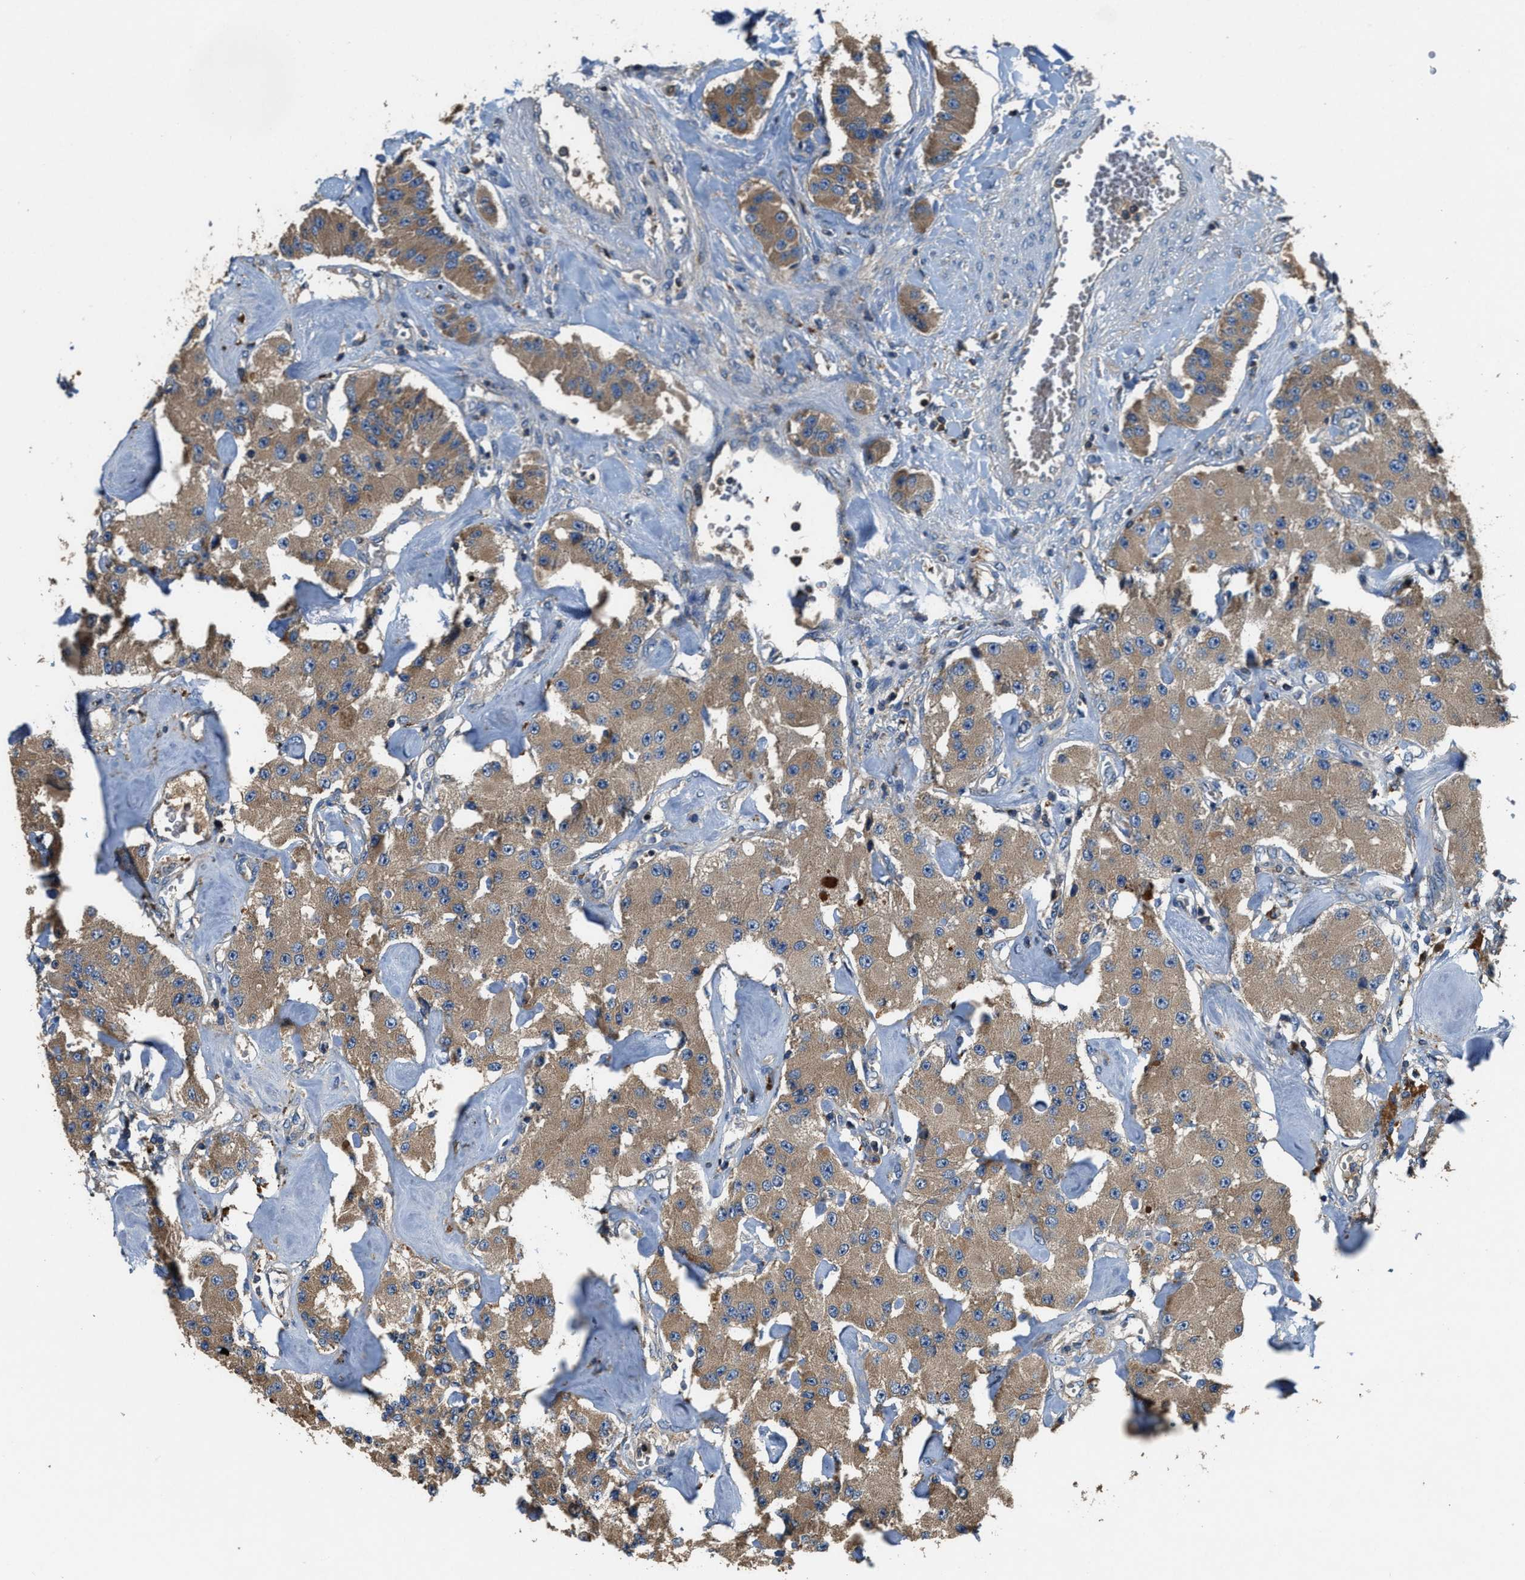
{"staining": {"intensity": "moderate", "quantity": ">75%", "location": "cytoplasmic/membranous"}, "tissue": "carcinoid", "cell_type": "Tumor cells", "image_type": "cancer", "snomed": [{"axis": "morphology", "description": "Carcinoid, malignant, NOS"}, {"axis": "topography", "description": "Pancreas"}], "caption": "Moderate cytoplasmic/membranous staining for a protein is identified in about >75% of tumor cells of carcinoid using immunohistochemistry (IHC).", "gene": "BLOC1S1", "patient": {"sex": "male", "age": 41}}